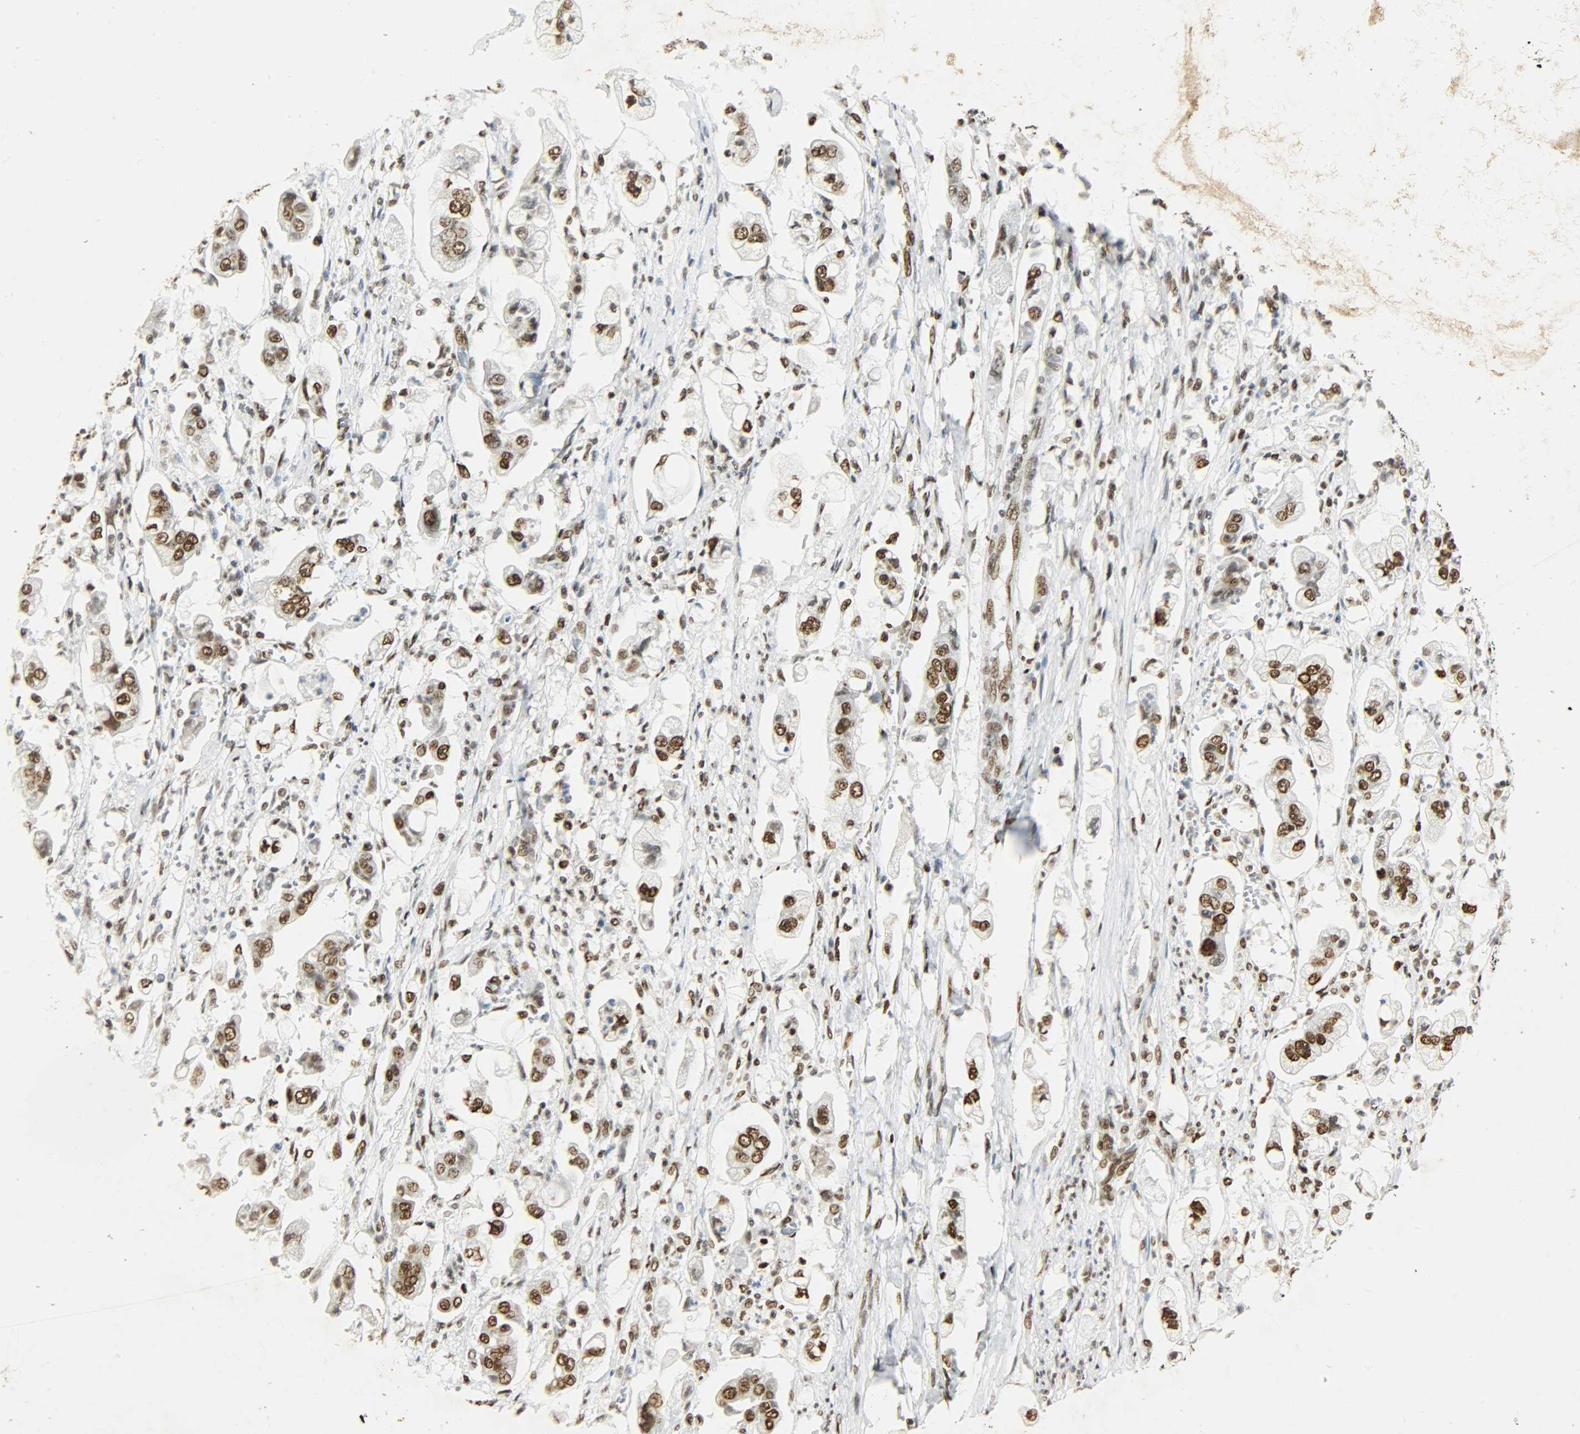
{"staining": {"intensity": "strong", "quantity": ">75%", "location": "nuclear"}, "tissue": "stomach cancer", "cell_type": "Tumor cells", "image_type": "cancer", "snomed": [{"axis": "morphology", "description": "Adenocarcinoma, NOS"}, {"axis": "topography", "description": "Stomach"}], "caption": "Human stomach cancer (adenocarcinoma) stained for a protein (brown) displays strong nuclear positive positivity in about >75% of tumor cells.", "gene": "KHDRBS1", "patient": {"sex": "male", "age": 62}}